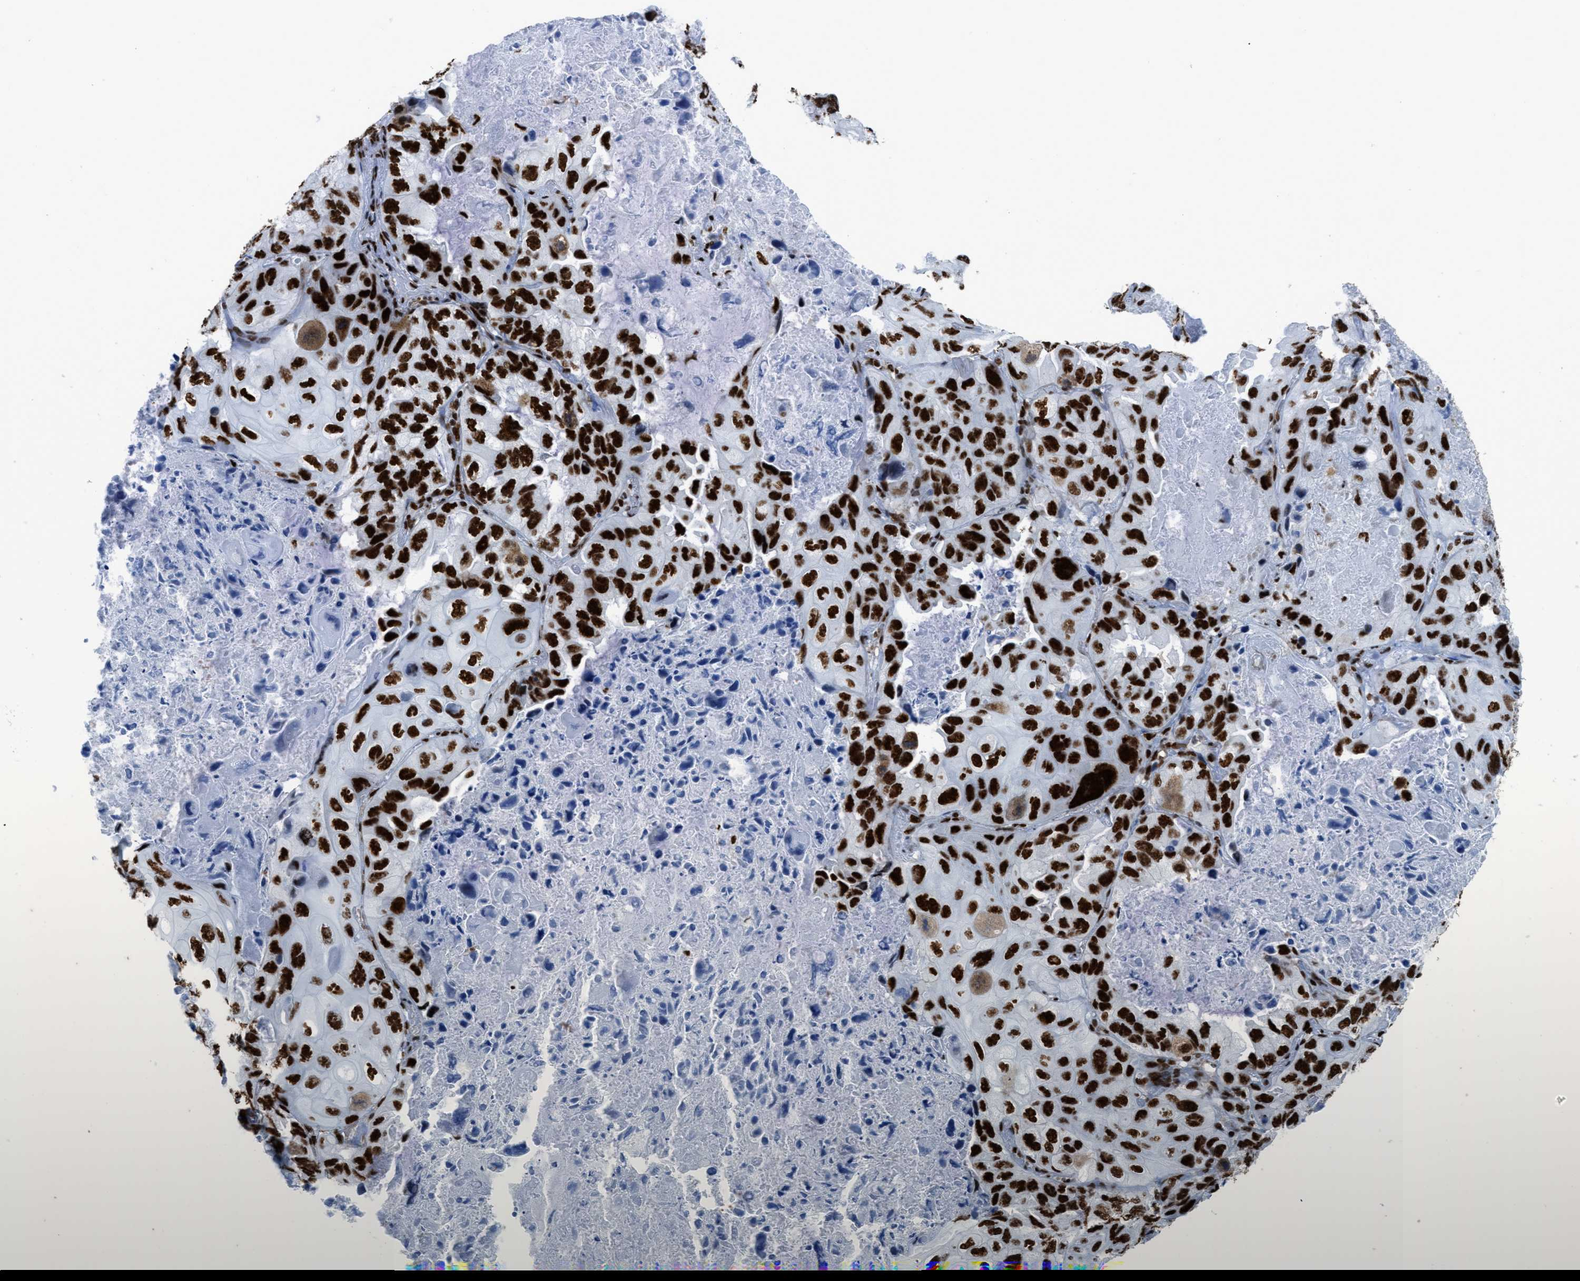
{"staining": {"intensity": "strong", "quantity": ">75%", "location": "nuclear"}, "tissue": "lung cancer", "cell_type": "Tumor cells", "image_type": "cancer", "snomed": [{"axis": "morphology", "description": "Squamous cell carcinoma, NOS"}, {"axis": "topography", "description": "Lung"}], "caption": "An immunohistochemistry histopathology image of neoplastic tissue is shown. Protein staining in brown labels strong nuclear positivity in squamous cell carcinoma (lung) within tumor cells. Immunohistochemistry (ihc) stains the protein of interest in brown and the nuclei are stained blue.", "gene": "ZNF207", "patient": {"sex": "female", "age": 73}}